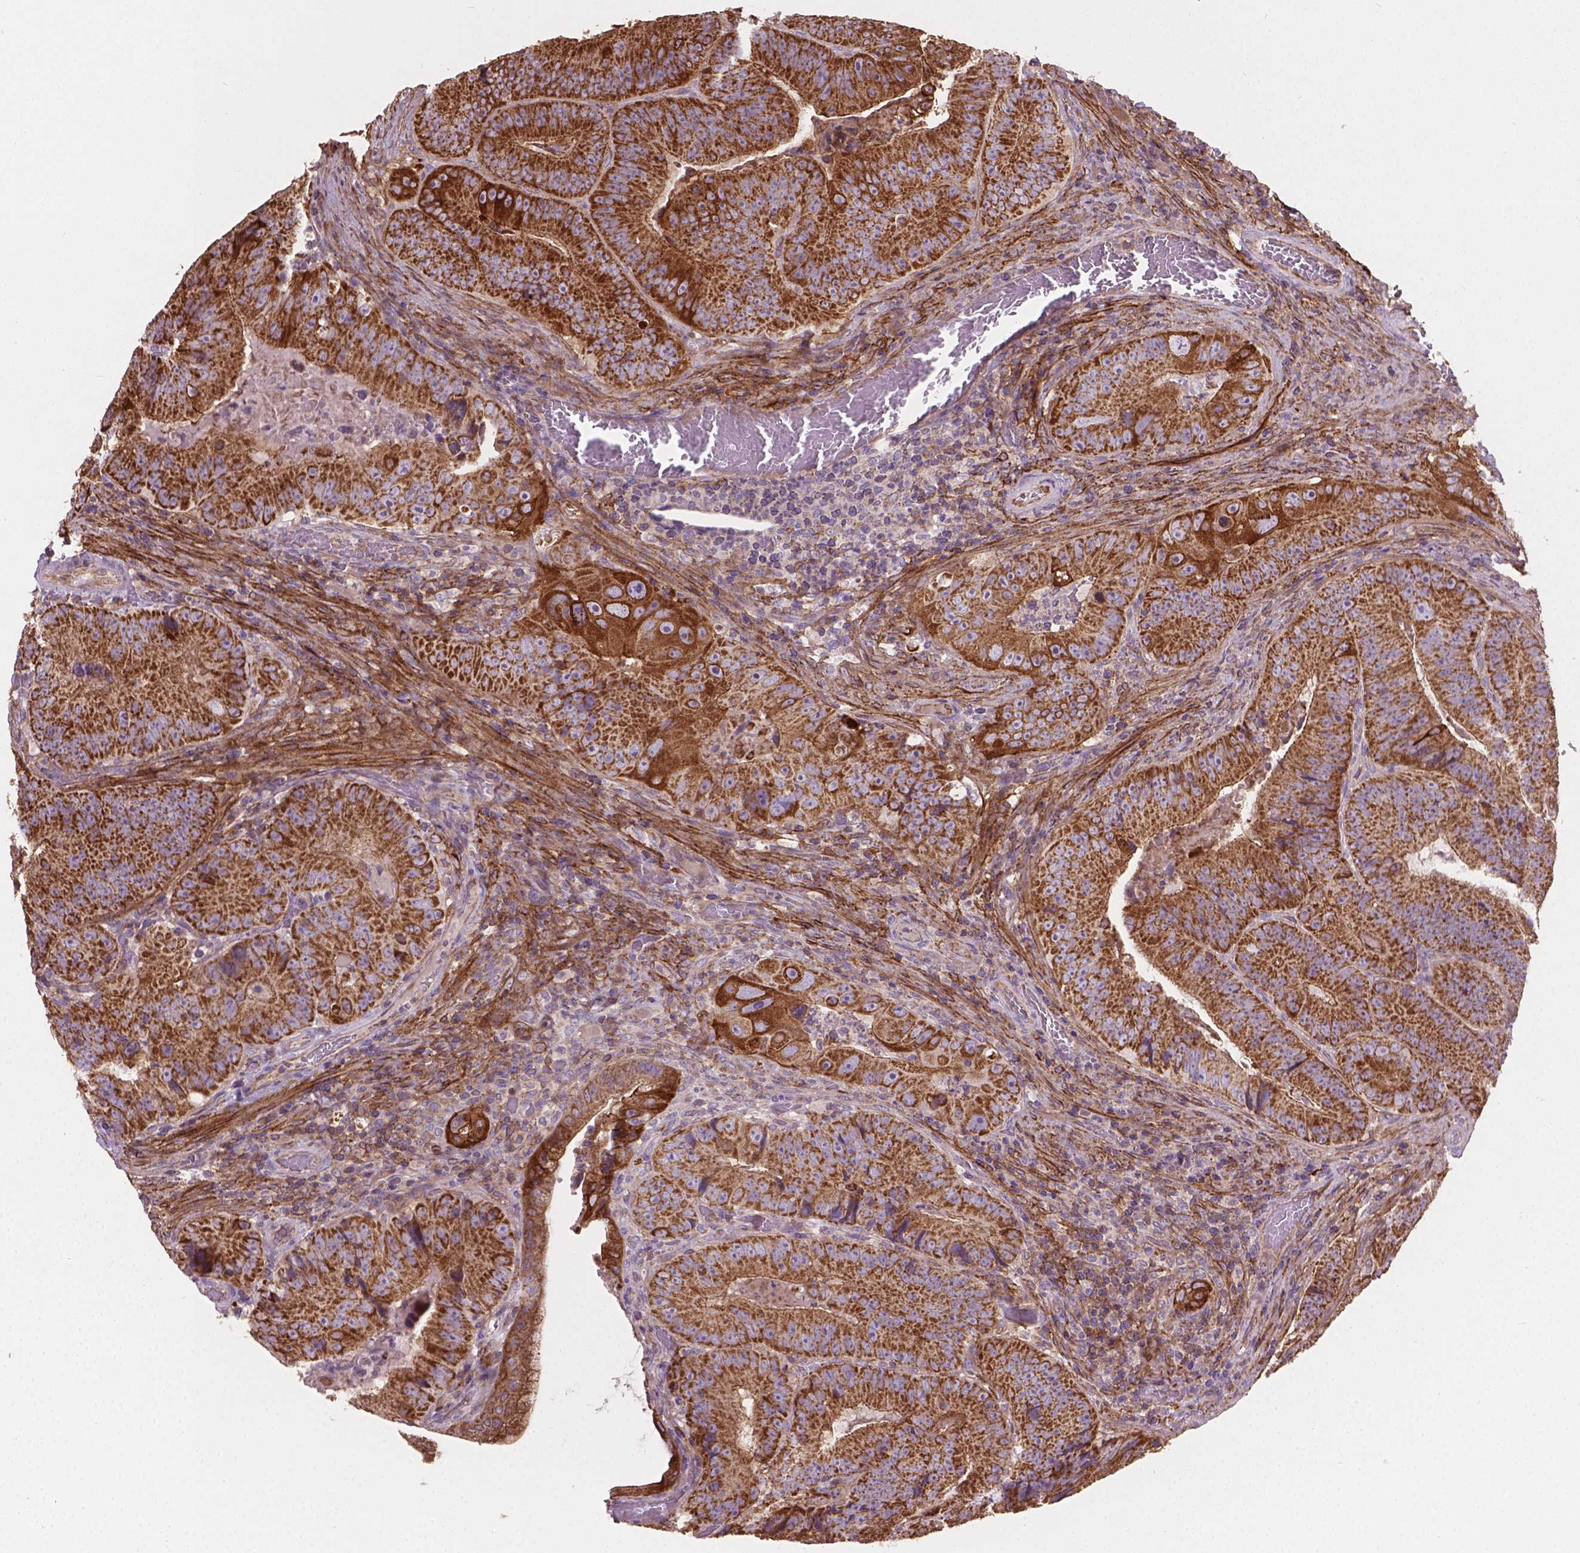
{"staining": {"intensity": "strong", "quantity": ">75%", "location": "cytoplasmic/membranous"}, "tissue": "colorectal cancer", "cell_type": "Tumor cells", "image_type": "cancer", "snomed": [{"axis": "morphology", "description": "Adenocarcinoma, NOS"}, {"axis": "topography", "description": "Colon"}], "caption": "A brown stain labels strong cytoplasmic/membranous expression of a protein in human colorectal cancer tumor cells.", "gene": "TCAF1", "patient": {"sex": "female", "age": 86}}